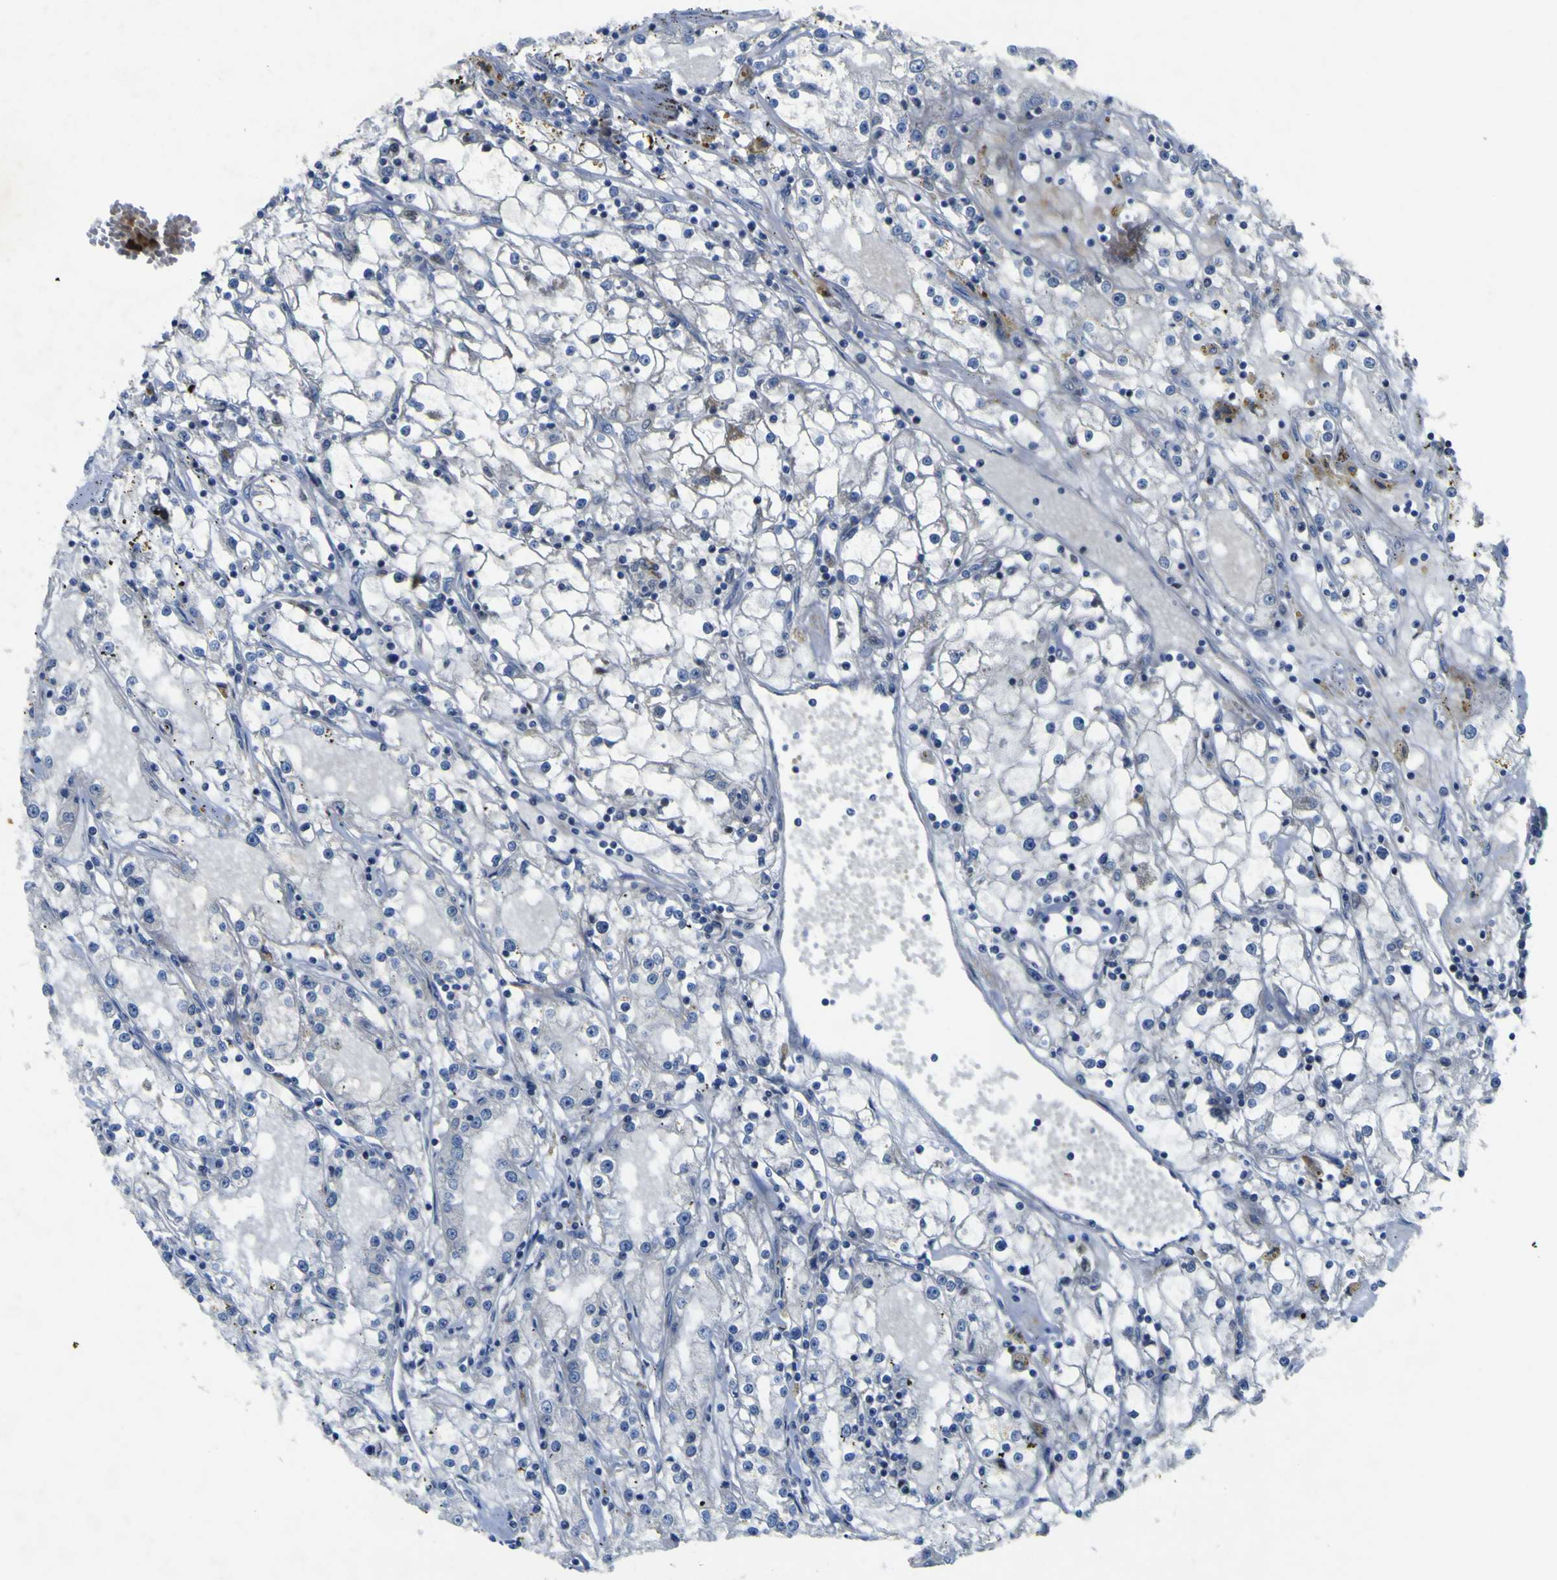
{"staining": {"intensity": "negative", "quantity": "none", "location": "none"}, "tissue": "renal cancer", "cell_type": "Tumor cells", "image_type": "cancer", "snomed": [{"axis": "morphology", "description": "Adenocarcinoma, NOS"}, {"axis": "topography", "description": "Kidney"}], "caption": "The micrograph shows no staining of tumor cells in adenocarcinoma (renal).", "gene": "NAV1", "patient": {"sex": "male", "age": 56}}